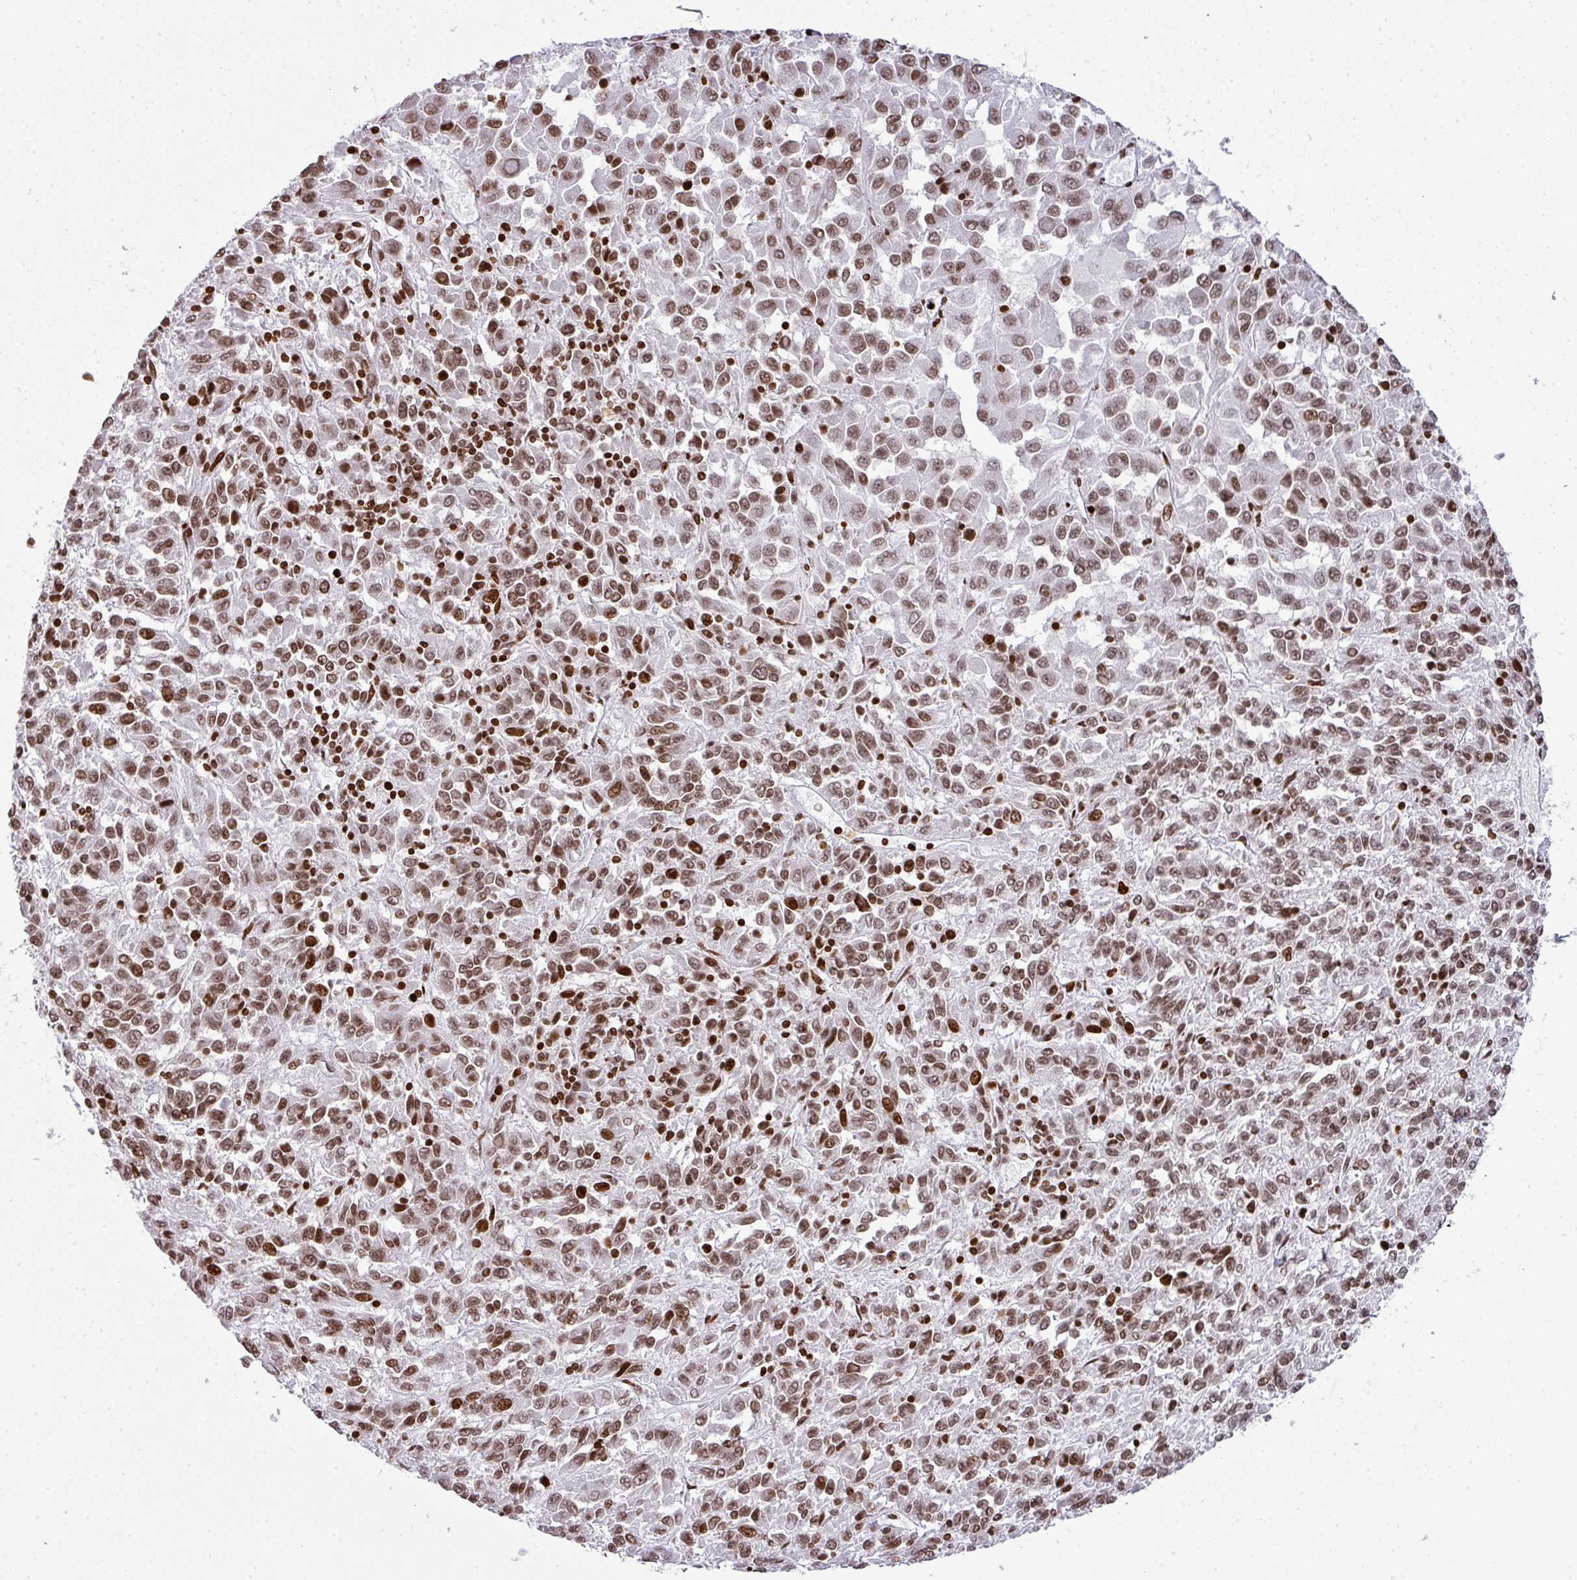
{"staining": {"intensity": "moderate", "quantity": ">75%", "location": "nuclear"}, "tissue": "melanoma", "cell_type": "Tumor cells", "image_type": "cancer", "snomed": [{"axis": "morphology", "description": "Malignant melanoma, Metastatic site"}, {"axis": "topography", "description": "Lung"}], "caption": "A medium amount of moderate nuclear positivity is seen in approximately >75% of tumor cells in melanoma tissue.", "gene": "RASL11A", "patient": {"sex": "male", "age": 64}}